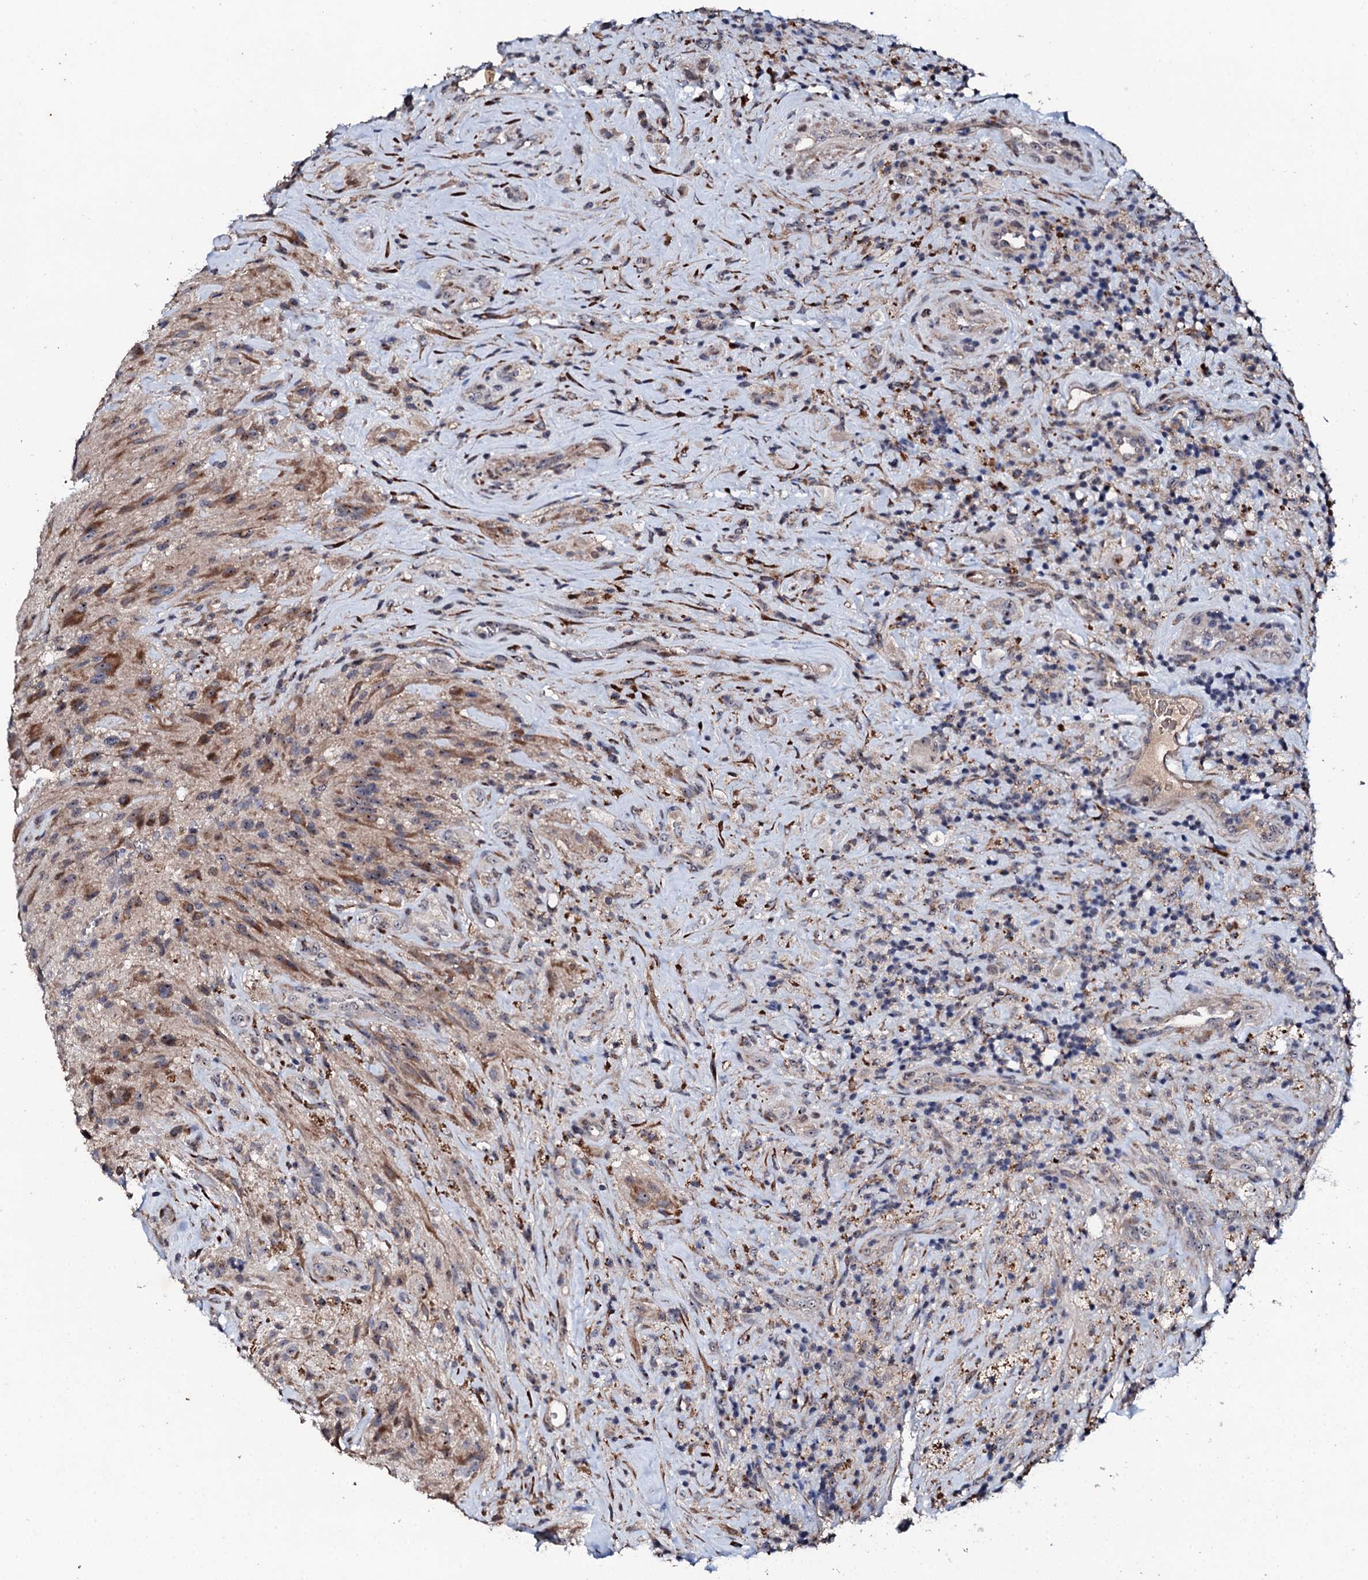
{"staining": {"intensity": "negative", "quantity": "none", "location": "none"}, "tissue": "glioma", "cell_type": "Tumor cells", "image_type": "cancer", "snomed": [{"axis": "morphology", "description": "Glioma, malignant, High grade"}, {"axis": "topography", "description": "Brain"}], "caption": "High power microscopy micrograph of an immunohistochemistry histopathology image of malignant glioma (high-grade), revealing no significant expression in tumor cells.", "gene": "FAM111A", "patient": {"sex": "male", "age": 69}}